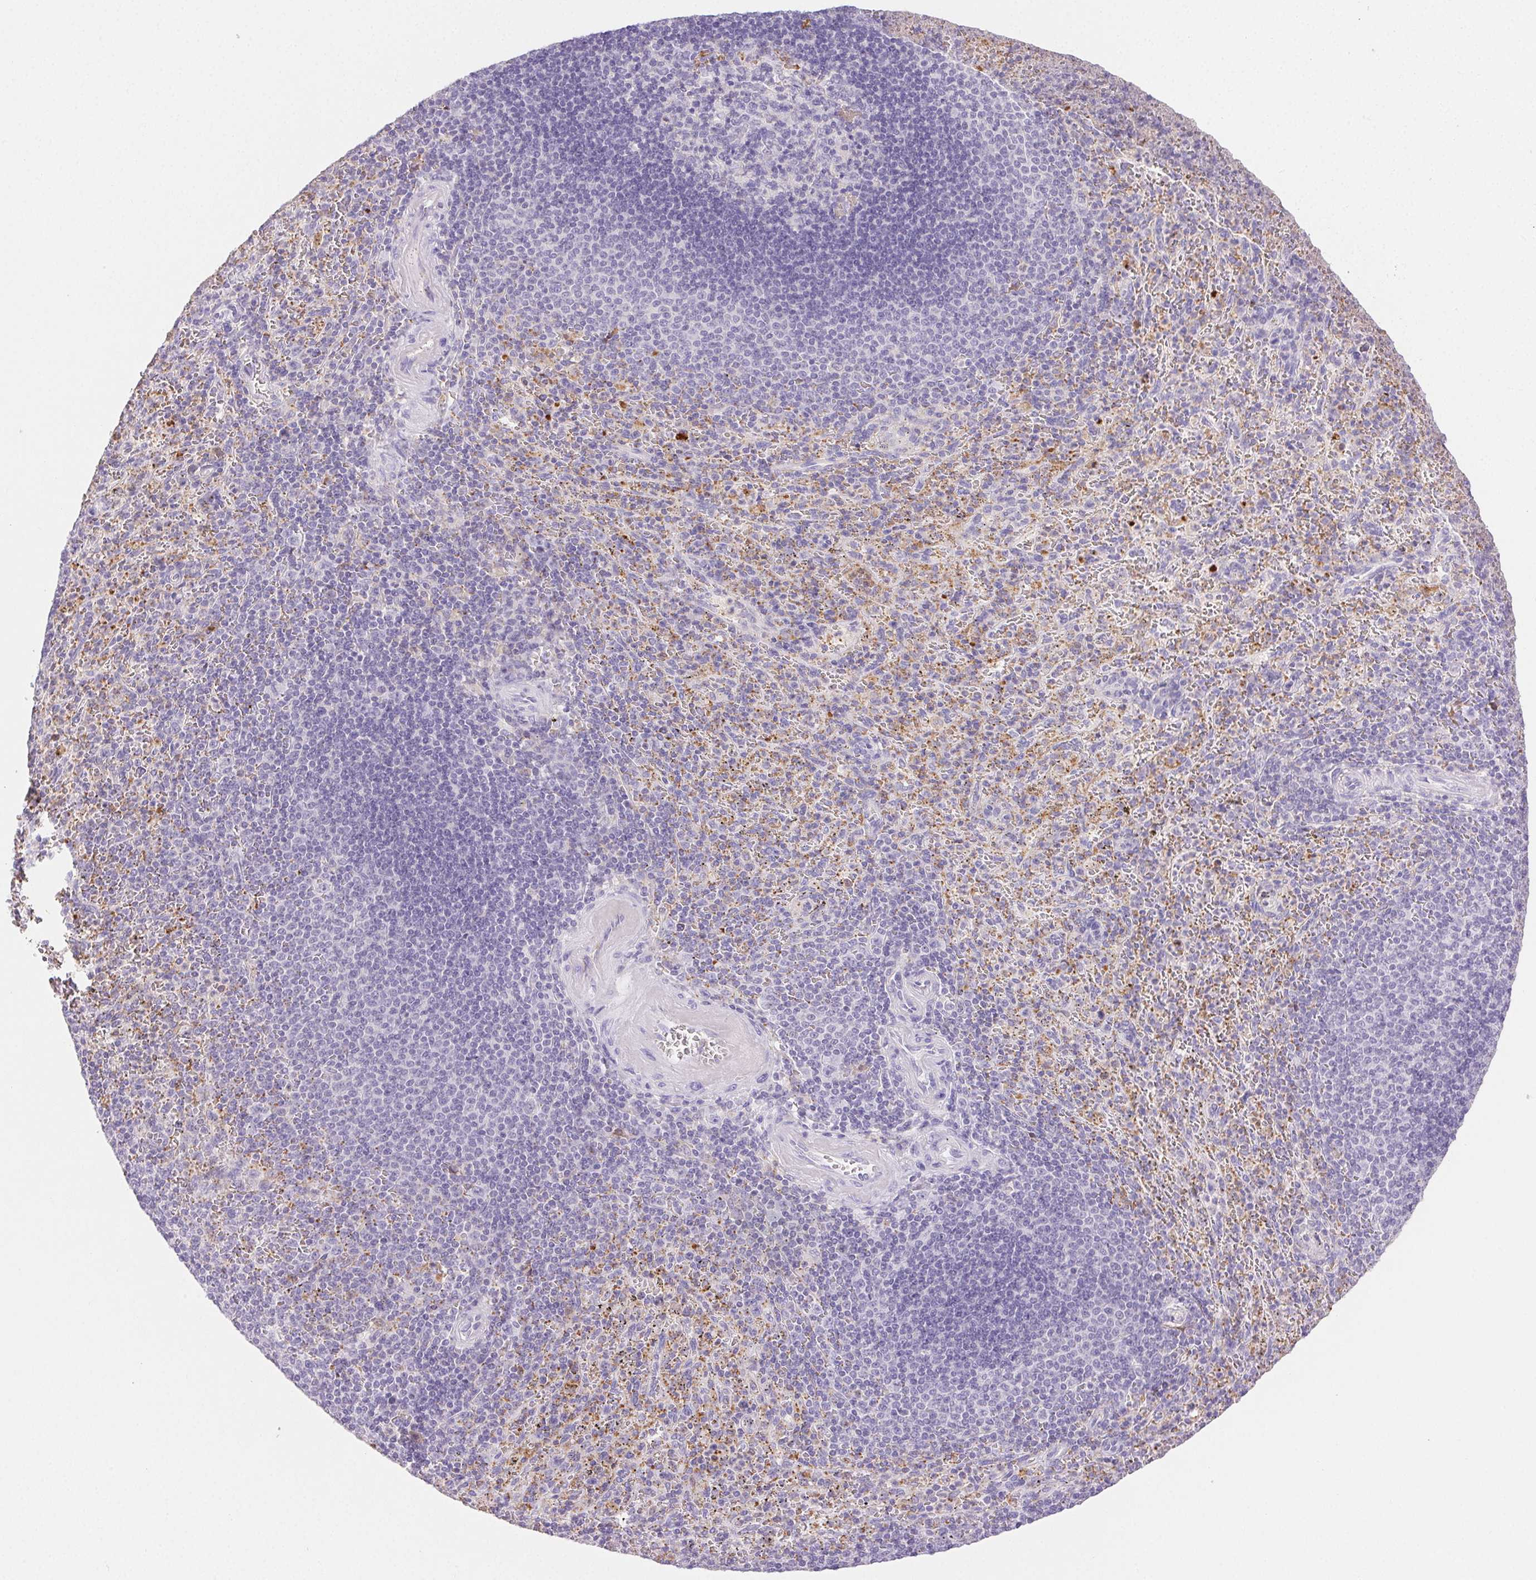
{"staining": {"intensity": "negative", "quantity": "none", "location": "none"}, "tissue": "spleen", "cell_type": "Cells in red pulp", "image_type": "normal", "snomed": [{"axis": "morphology", "description": "Normal tissue, NOS"}, {"axis": "topography", "description": "Spleen"}], "caption": "Immunohistochemistry (IHC) of normal spleen shows no staining in cells in red pulp. The staining was performed using DAB (3,3'-diaminobenzidine) to visualize the protein expression in brown, while the nuclei were stained in blue with hematoxylin (Magnification: 20x).", "gene": "FGA", "patient": {"sex": "male", "age": 57}}